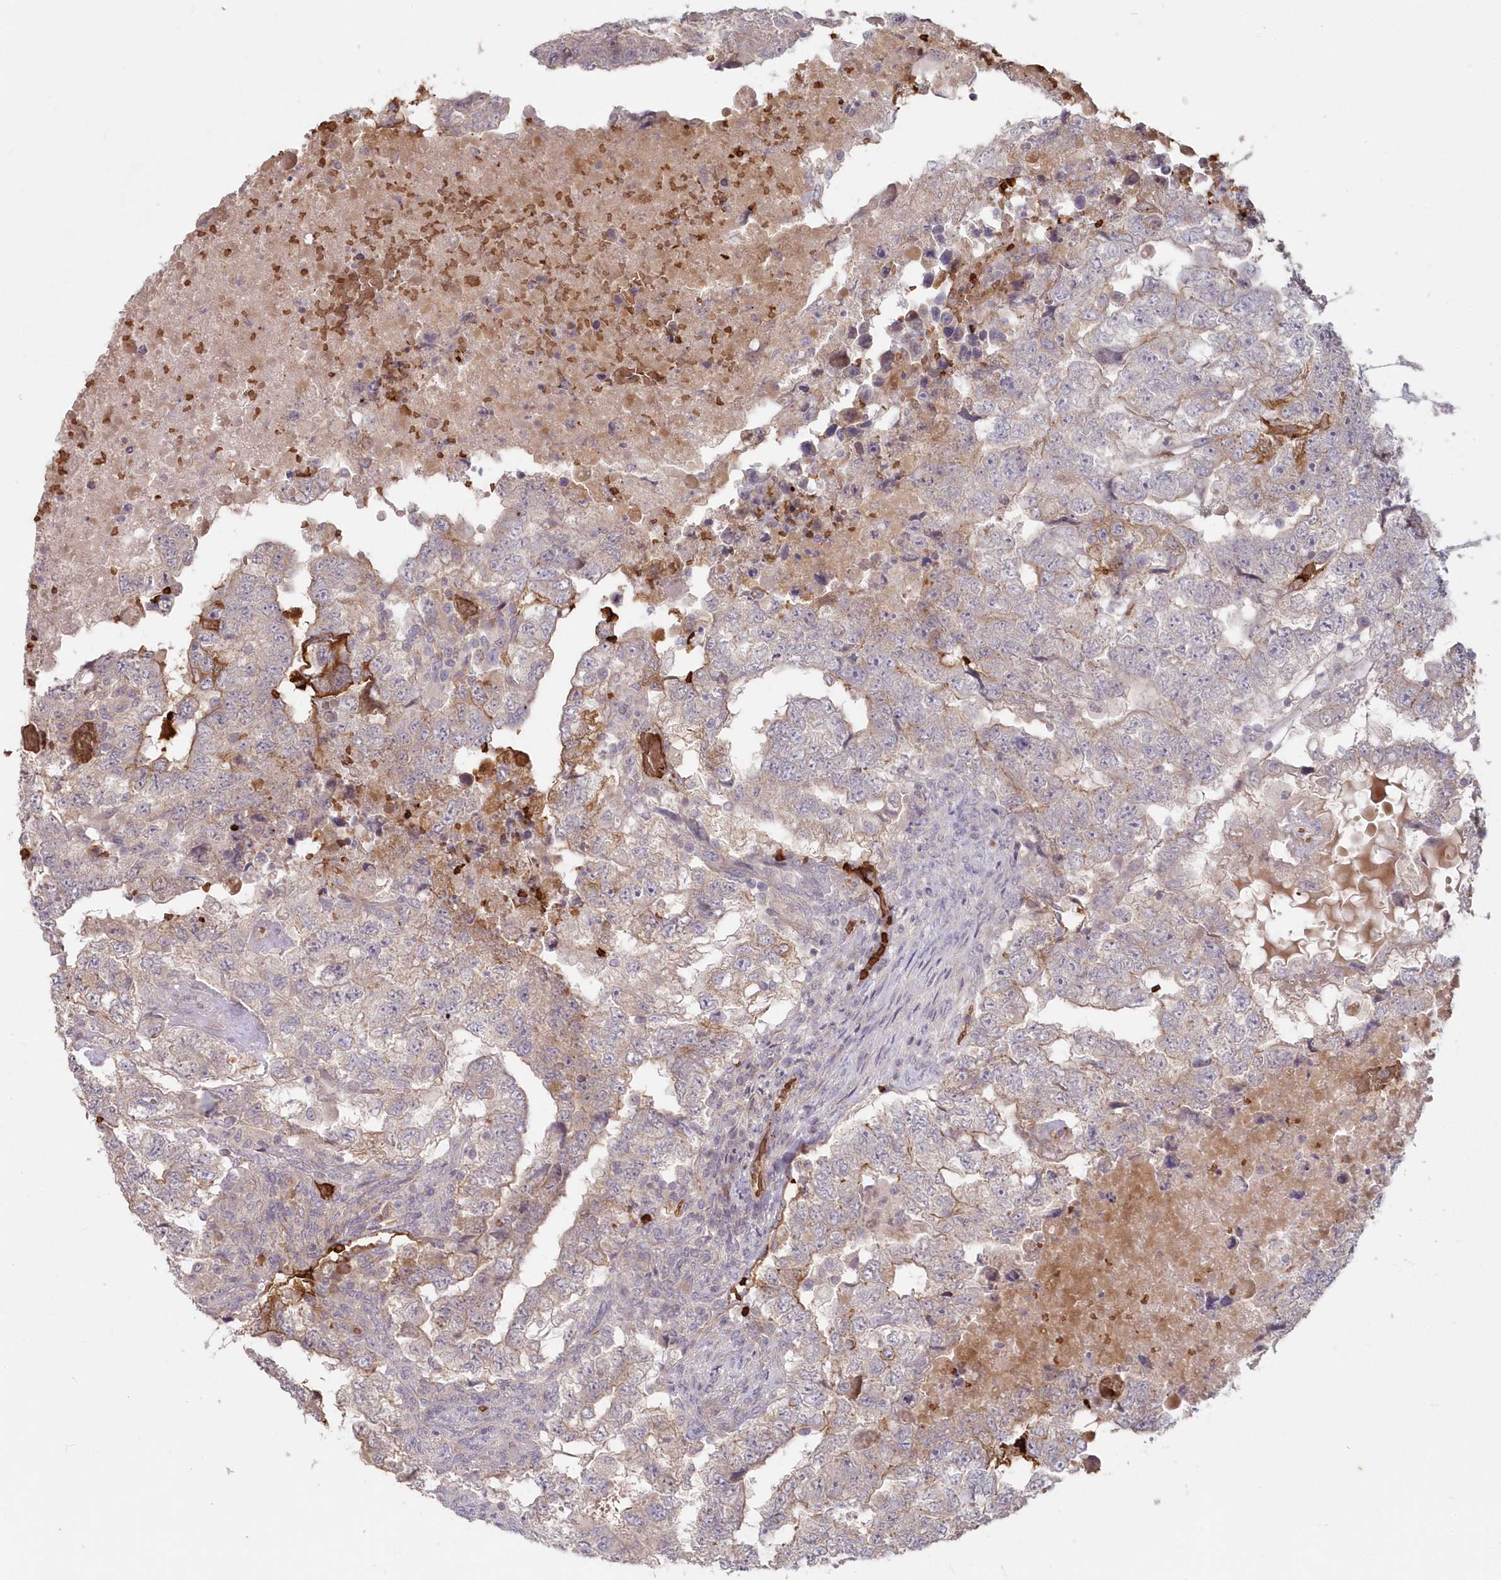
{"staining": {"intensity": "moderate", "quantity": "<25%", "location": "cytoplasmic/membranous"}, "tissue": "testis cancer", "cell_type": "Tumor cells", "image_type": "cancer", "snomed": [{"axis": "morphology", "description": "Carcinoma, Embryonal, NOS"}, {"axis": "topography", "description": "Testis"}], "caption": "Immunohistochemical staining of human testis cancer reveals moderate cytoplasmic/membranous protein positivity in about <25% of tumor cells.", "gene": "SERINC1", "patient": {"sex": "male", "age": 36}}